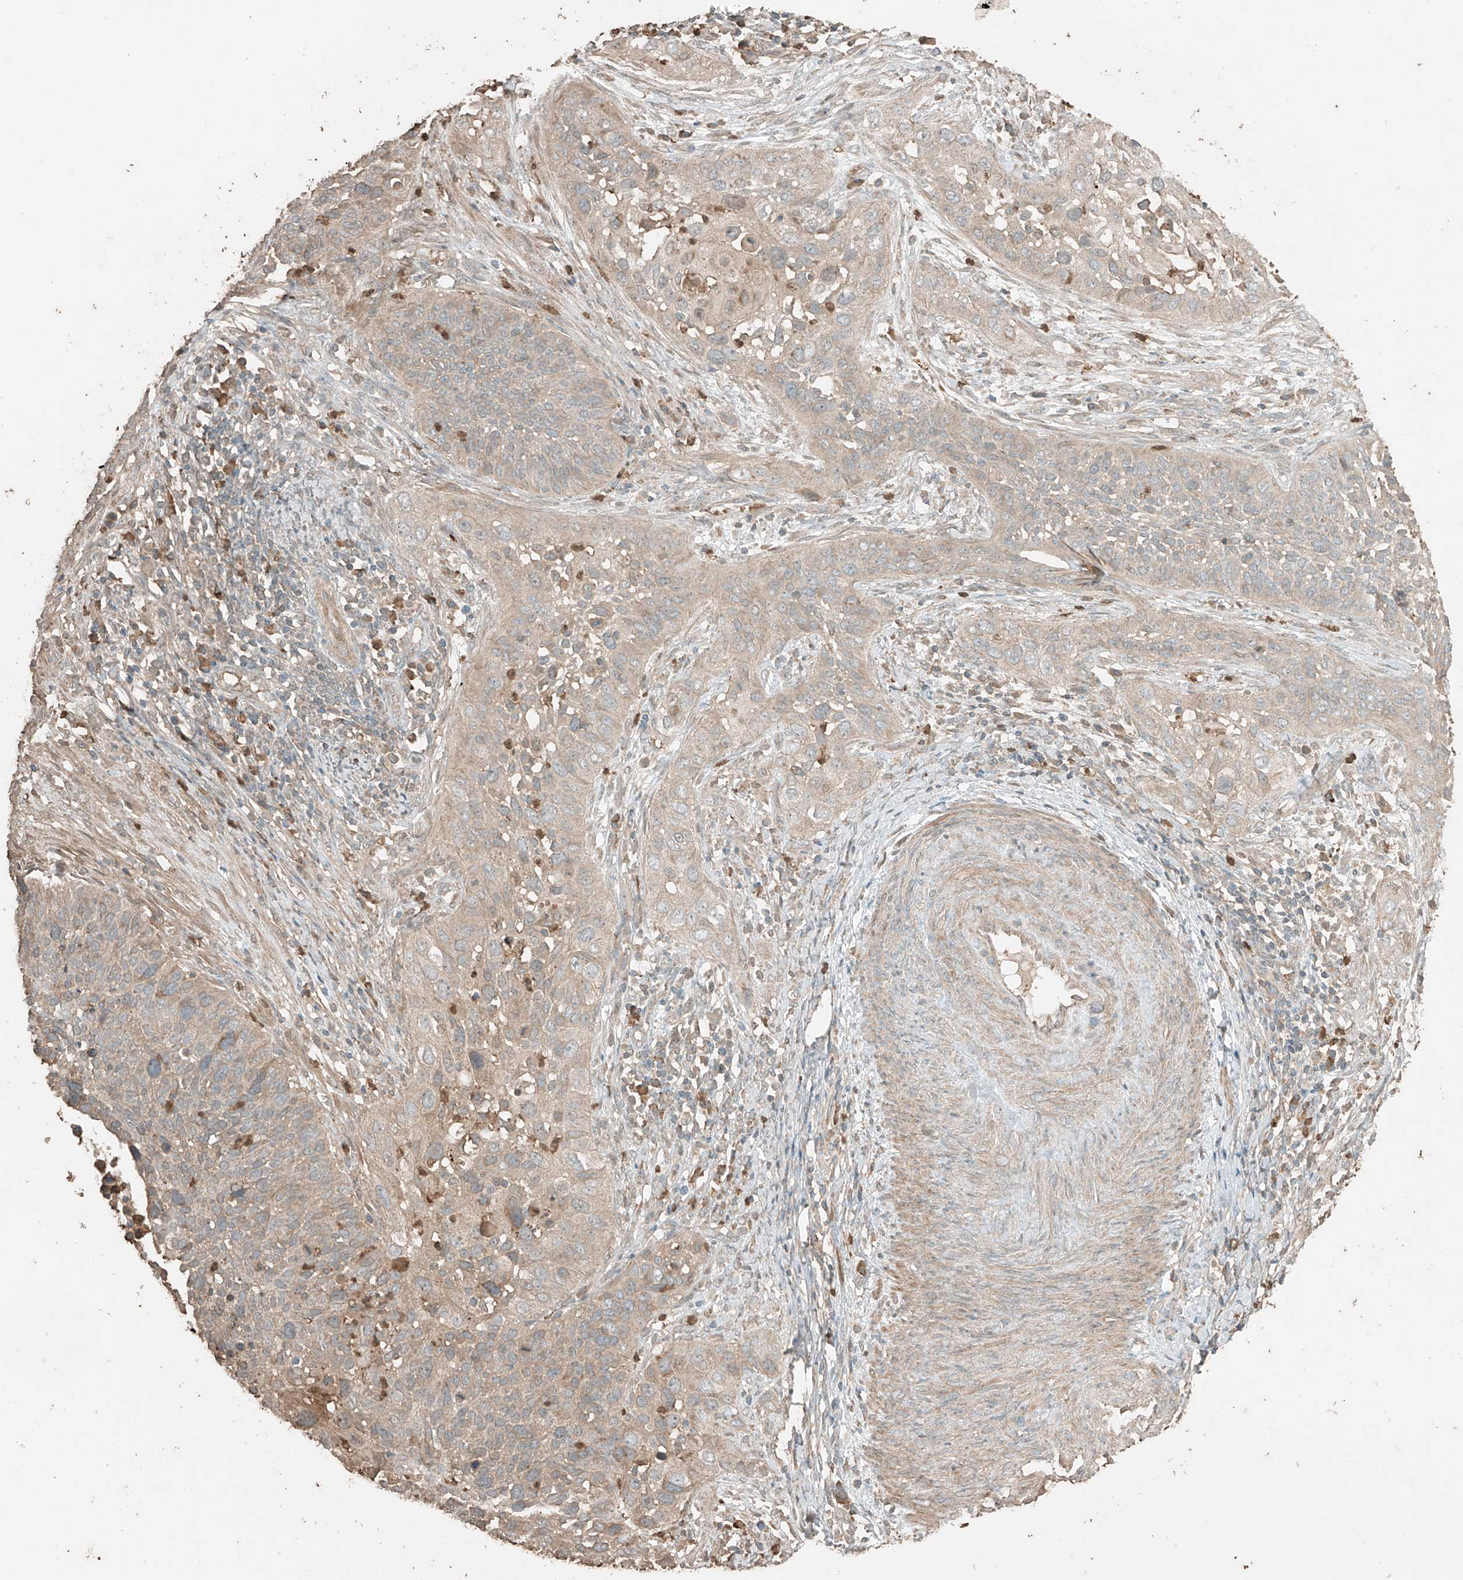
{"staining": {"intensity": "weak", "quantity": "25%-75%", "location": "cytoplasmic/membranous"}, "tissue": "cervical cancer", "cell_type": "Tumor cells", "image_type": "cancer", "snomed": [{"axis": "morphology", "description": "Squamous cell carcinoma, NOS"}, {"axis": "topography", "description": "Cervix"}], "caption": "Cervical cancer (squamous cell carcinoma) stained with a protein marker shows weak staining in tumor cells.", "gene": "RFTN2", "patient": {"sex": "female", "age": 34}}